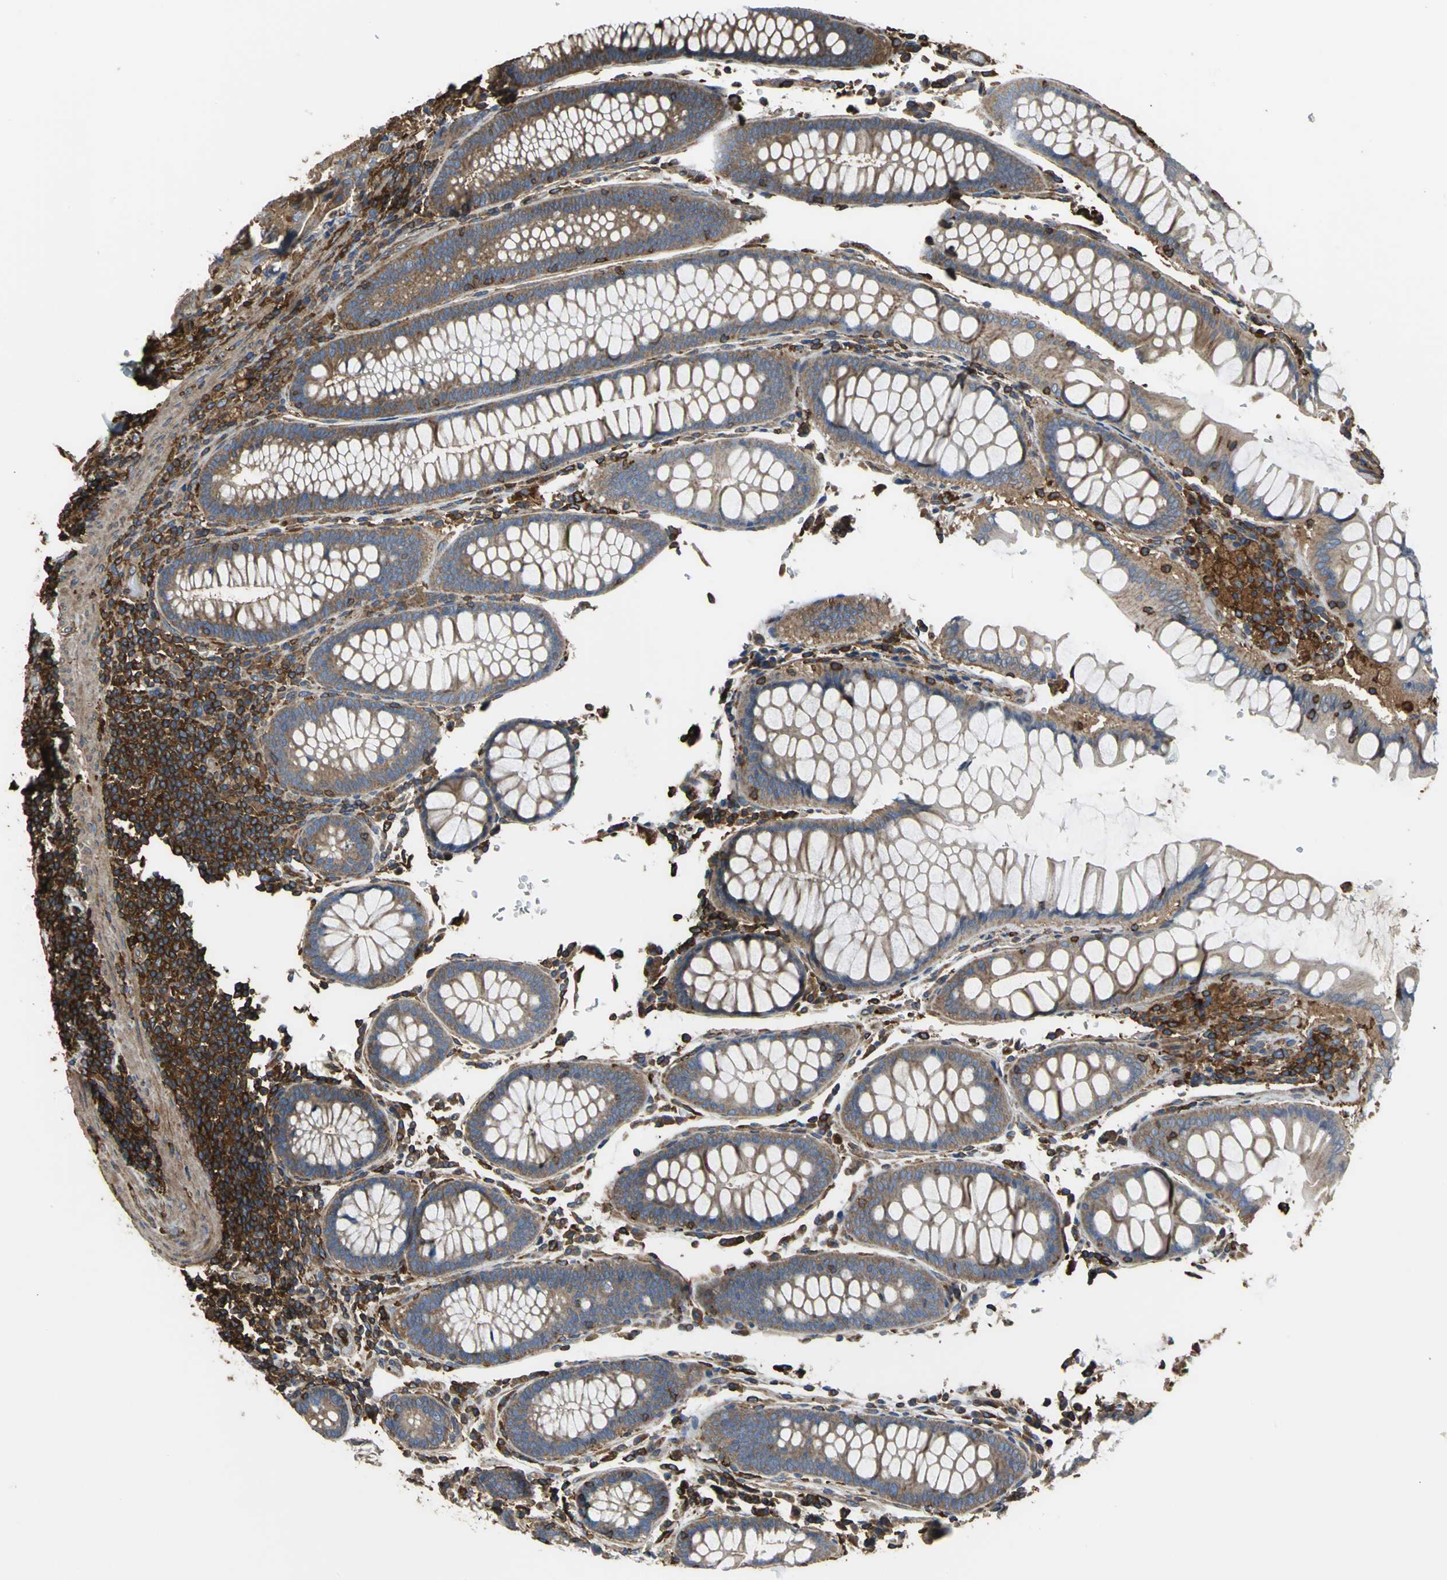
{"staining": {"intensity": "moderate", "quantity": ">75%", "location": "cytoplasmic/membranous"}, "tissue": "colorectal cancer", "cell_type": "Tumor cells", "image_type": "cancer", "snomed": [{"axis": "morphology", "description": "Normal tissue, NOS"}, {"axis": "morphology", "description": "Adenocarcinoma, NOS"}, {"axis": "topography", "description": "Colon"}], "caption": "Immunohistochemical staining of adenocarcinoma (colorectal) reveals moderate cytoplasmic/membranous protein expression in approximately >75% of tumor cells.", "gene": "TLN1", "patient": {"sex": "male", "age": 82}}